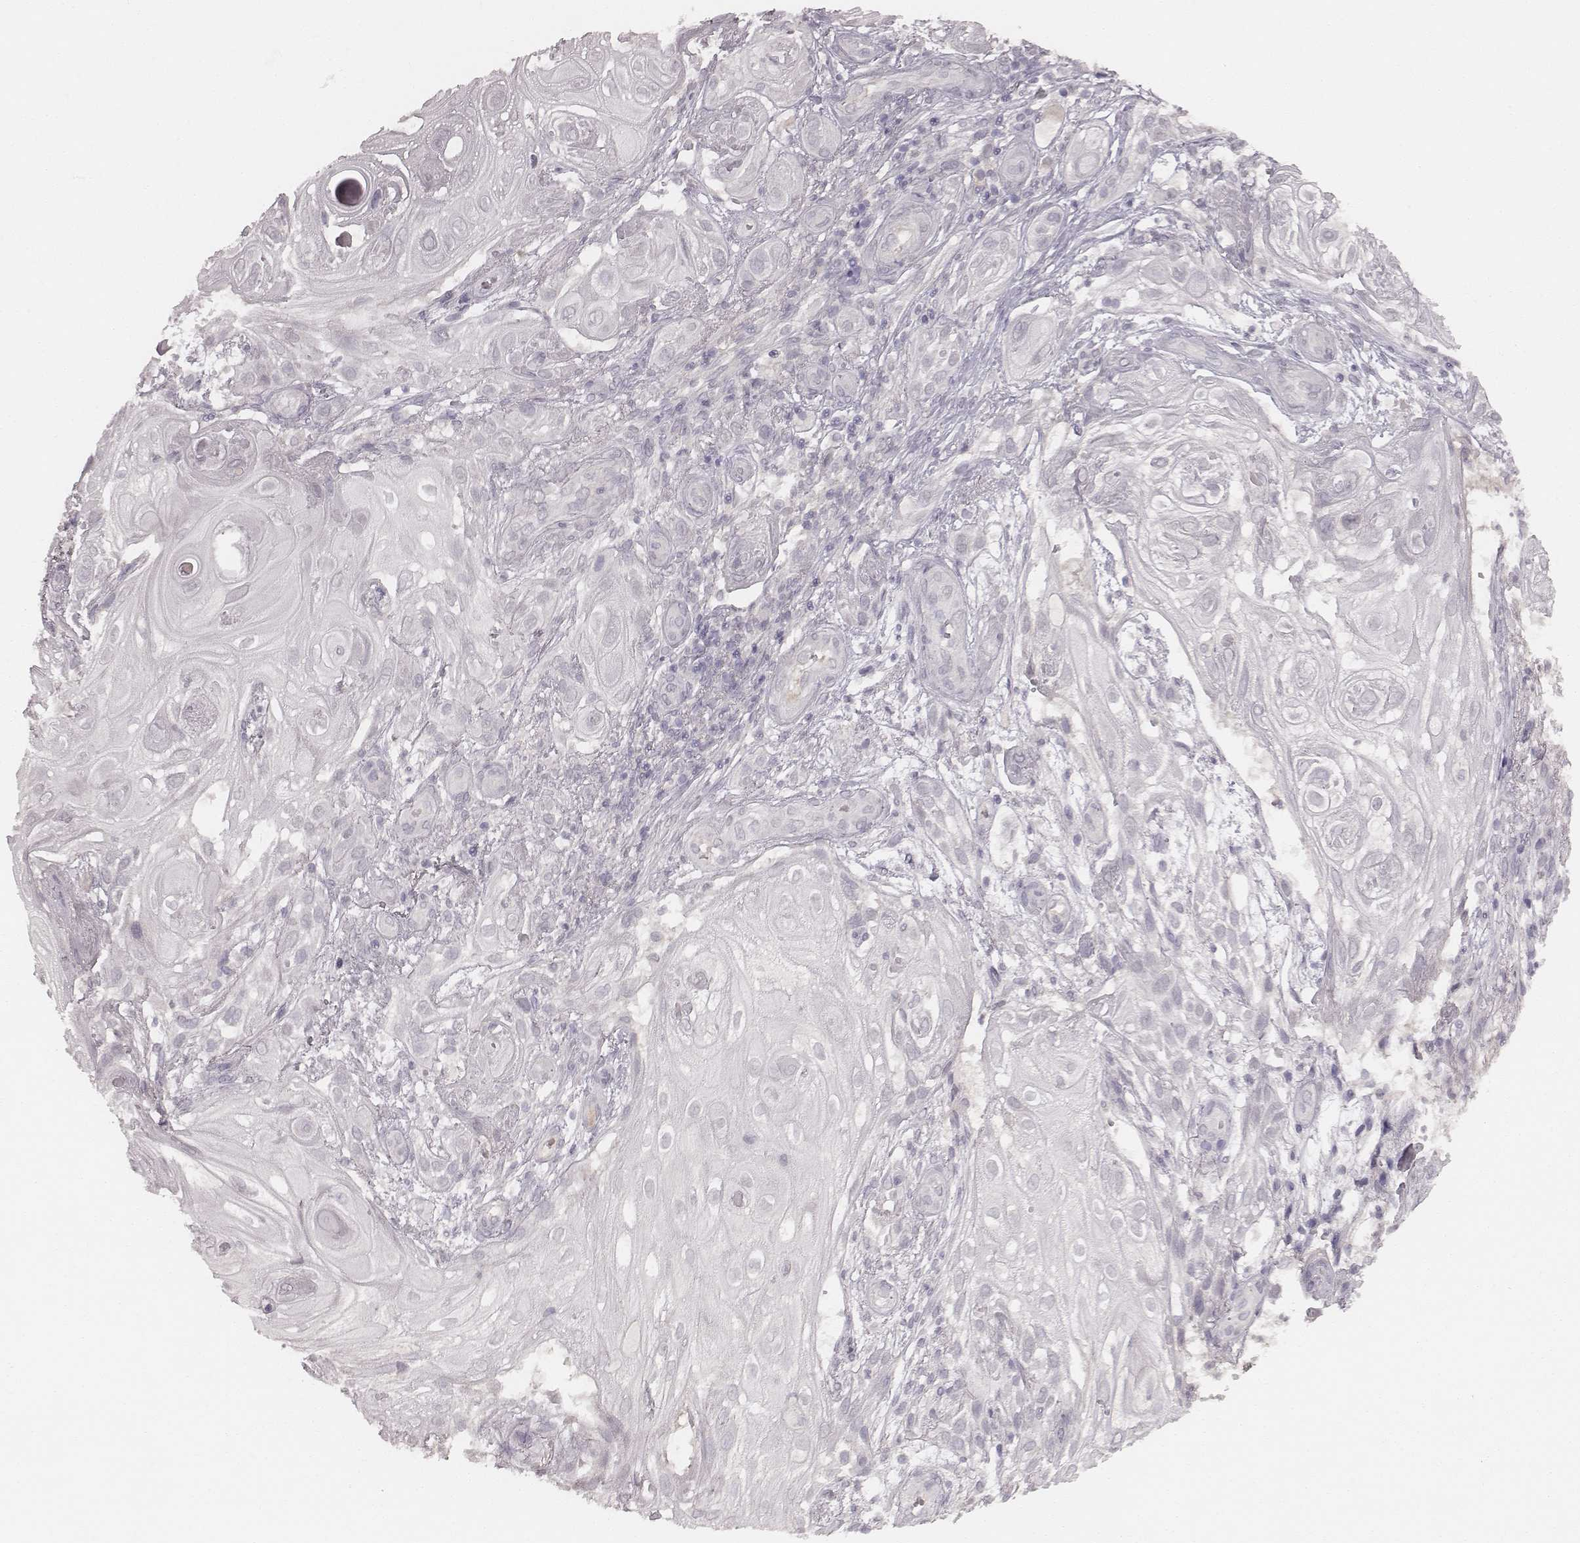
{"staining": {"intensity": "negative", "quantity": "none", "location": "none"}, "tissue": "skin cancer", "cell_type": "Tumor cells", "image_type": "cancer", "snomed": [{"axis": "morphology", "description": "Squamous cell carcinoma, NOS"}, {"axis": "topography", "description": "Skin"}], "caption": "Protein analysis of skin cancer (squamous cell carcinoma) reveals no significant positivity in tumor cells. Nuclei are stained in blue.", "gene": "LY6K", "patient": {"sex": "male", "age": 62}}